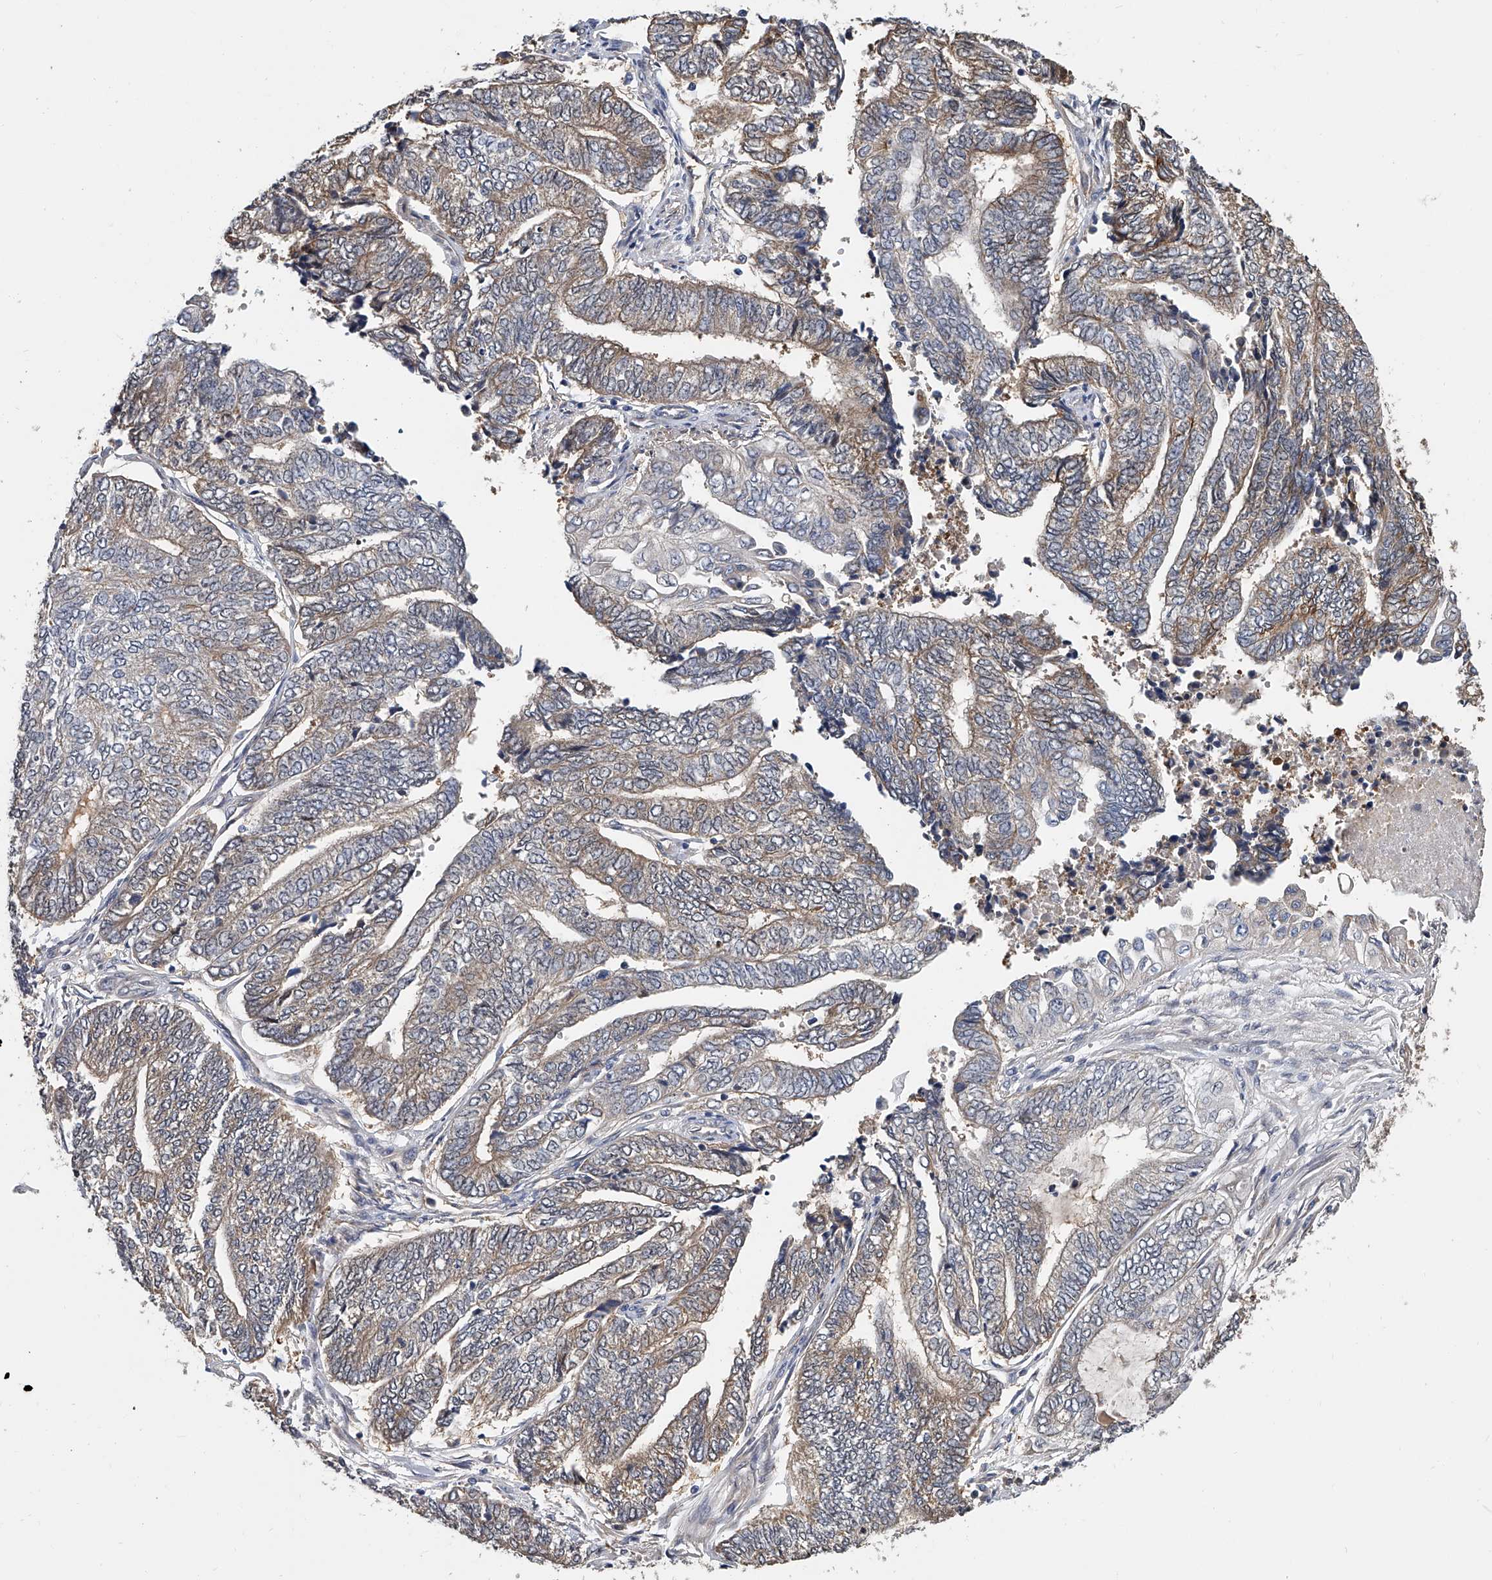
{"staining": {"intensity": "weak", "quantity": "25%-75%", "location": "cytoplasmic/membranous"}, "tissue": "endometrial cancer", "cell_type": "Tumor cells", "image_type": "cancer", "snomed": [{"axis": "morphology", "description": "Adenocarcinoma, NOS"}, {"axis": "topography", "description": "Uterus"}, {"axis": "topography", "description": "Endometrium"}], "caption": "Protein staining by IHC shows weak cytoplasmic/membranous expression in about 25%-75% of tumor cells in endometrial adenocarcinoma. (IHC, brightfield microscopy, high magnification).", "gene": "CD200", "patient": {"sex": "female", "age": 70}}